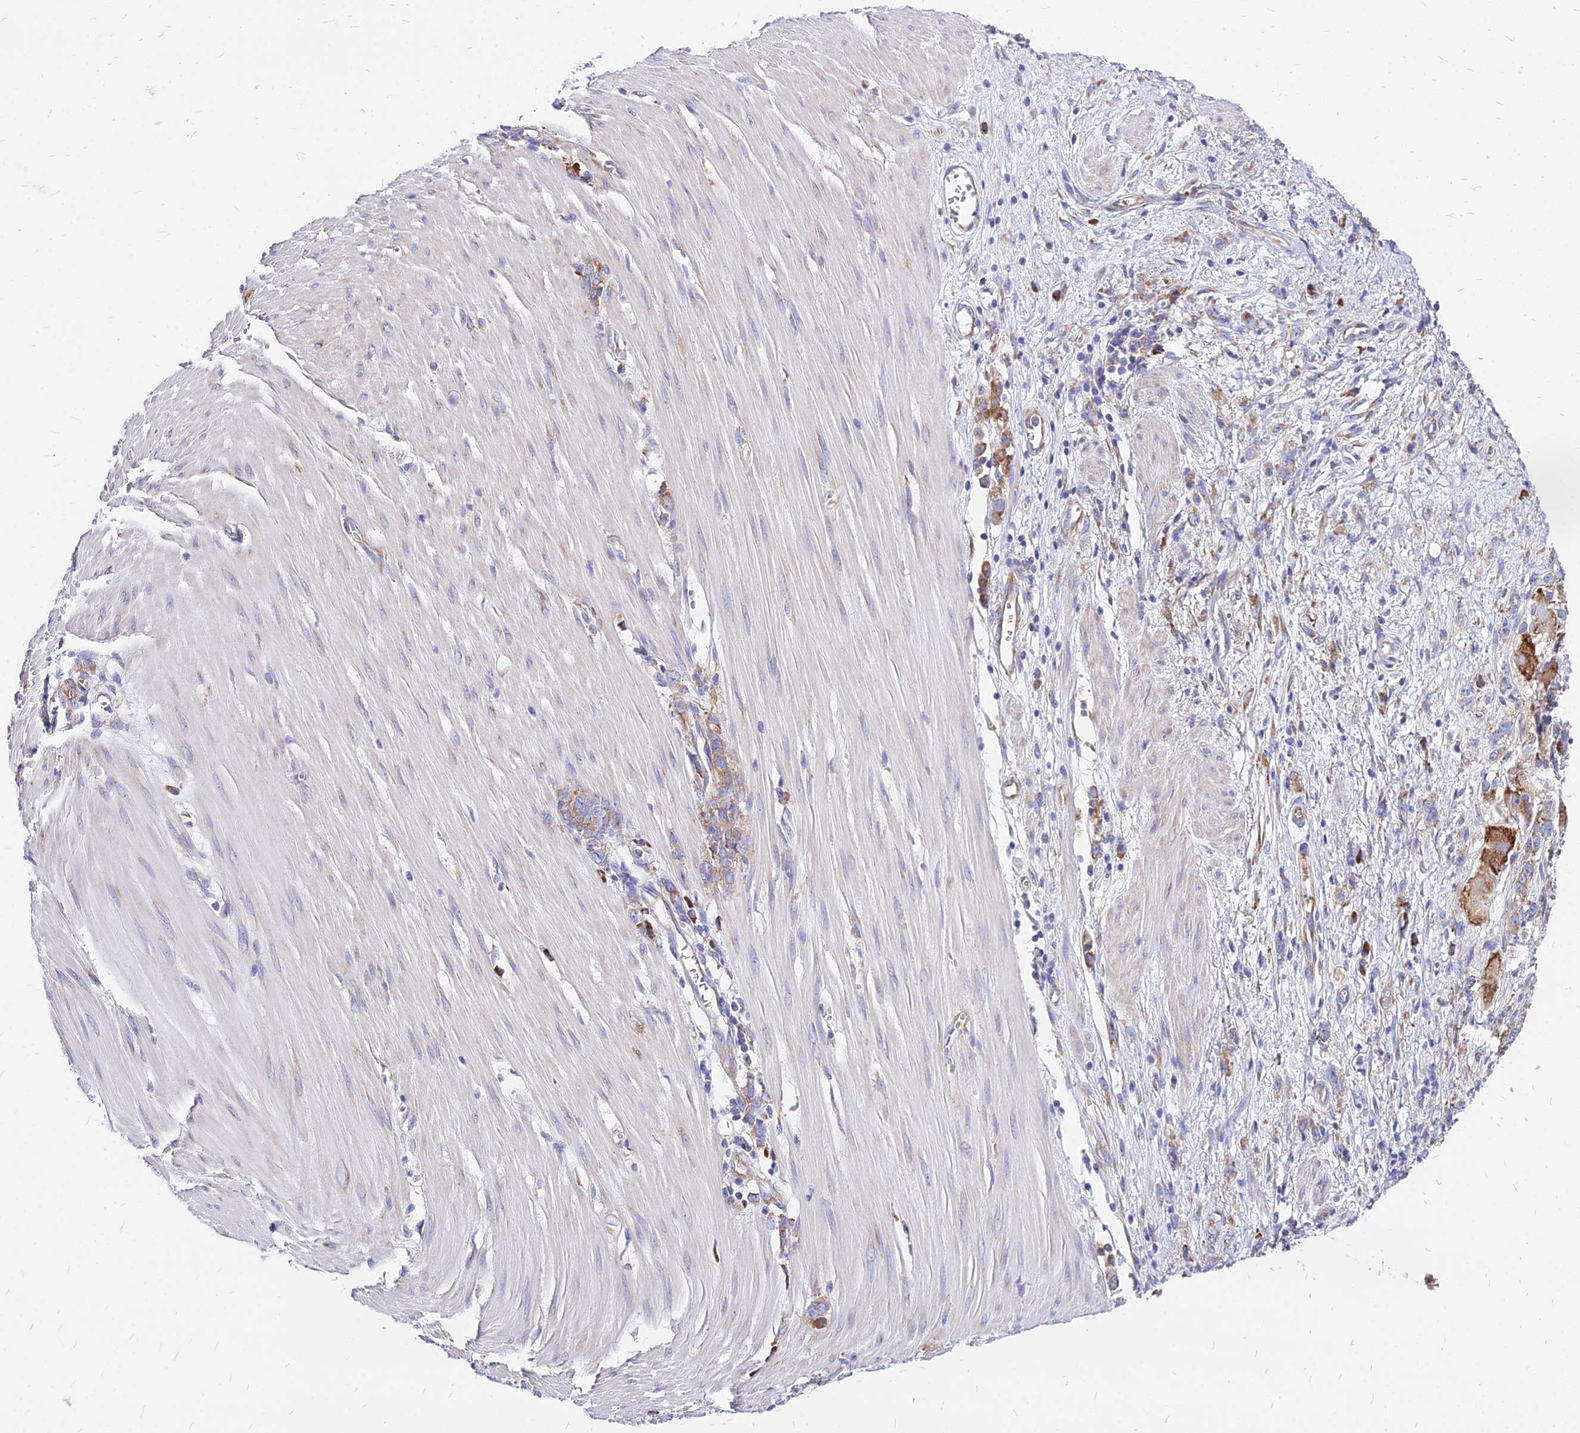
{"staining": {"intensity": "moderate", "quantity": ">75%", "location": "cytoplasmic/membranous"}, "tissue": "stomach cancer", "cell_type": "Tumor cells", "image_type": "cancer", "snomed": [{"axis": "morphology", "description": "Adenocarcinoma, NOS"}, {"axis": "topography", "description": "Stomach"}], "caption": "Stomach cancer stained for a protein (brown) reveals moderate cytoplasmic/membranous positive expression in about >75% of tumor cells.", "gene": "RPL19", "patient": {"sex": "female", "age": 76}}